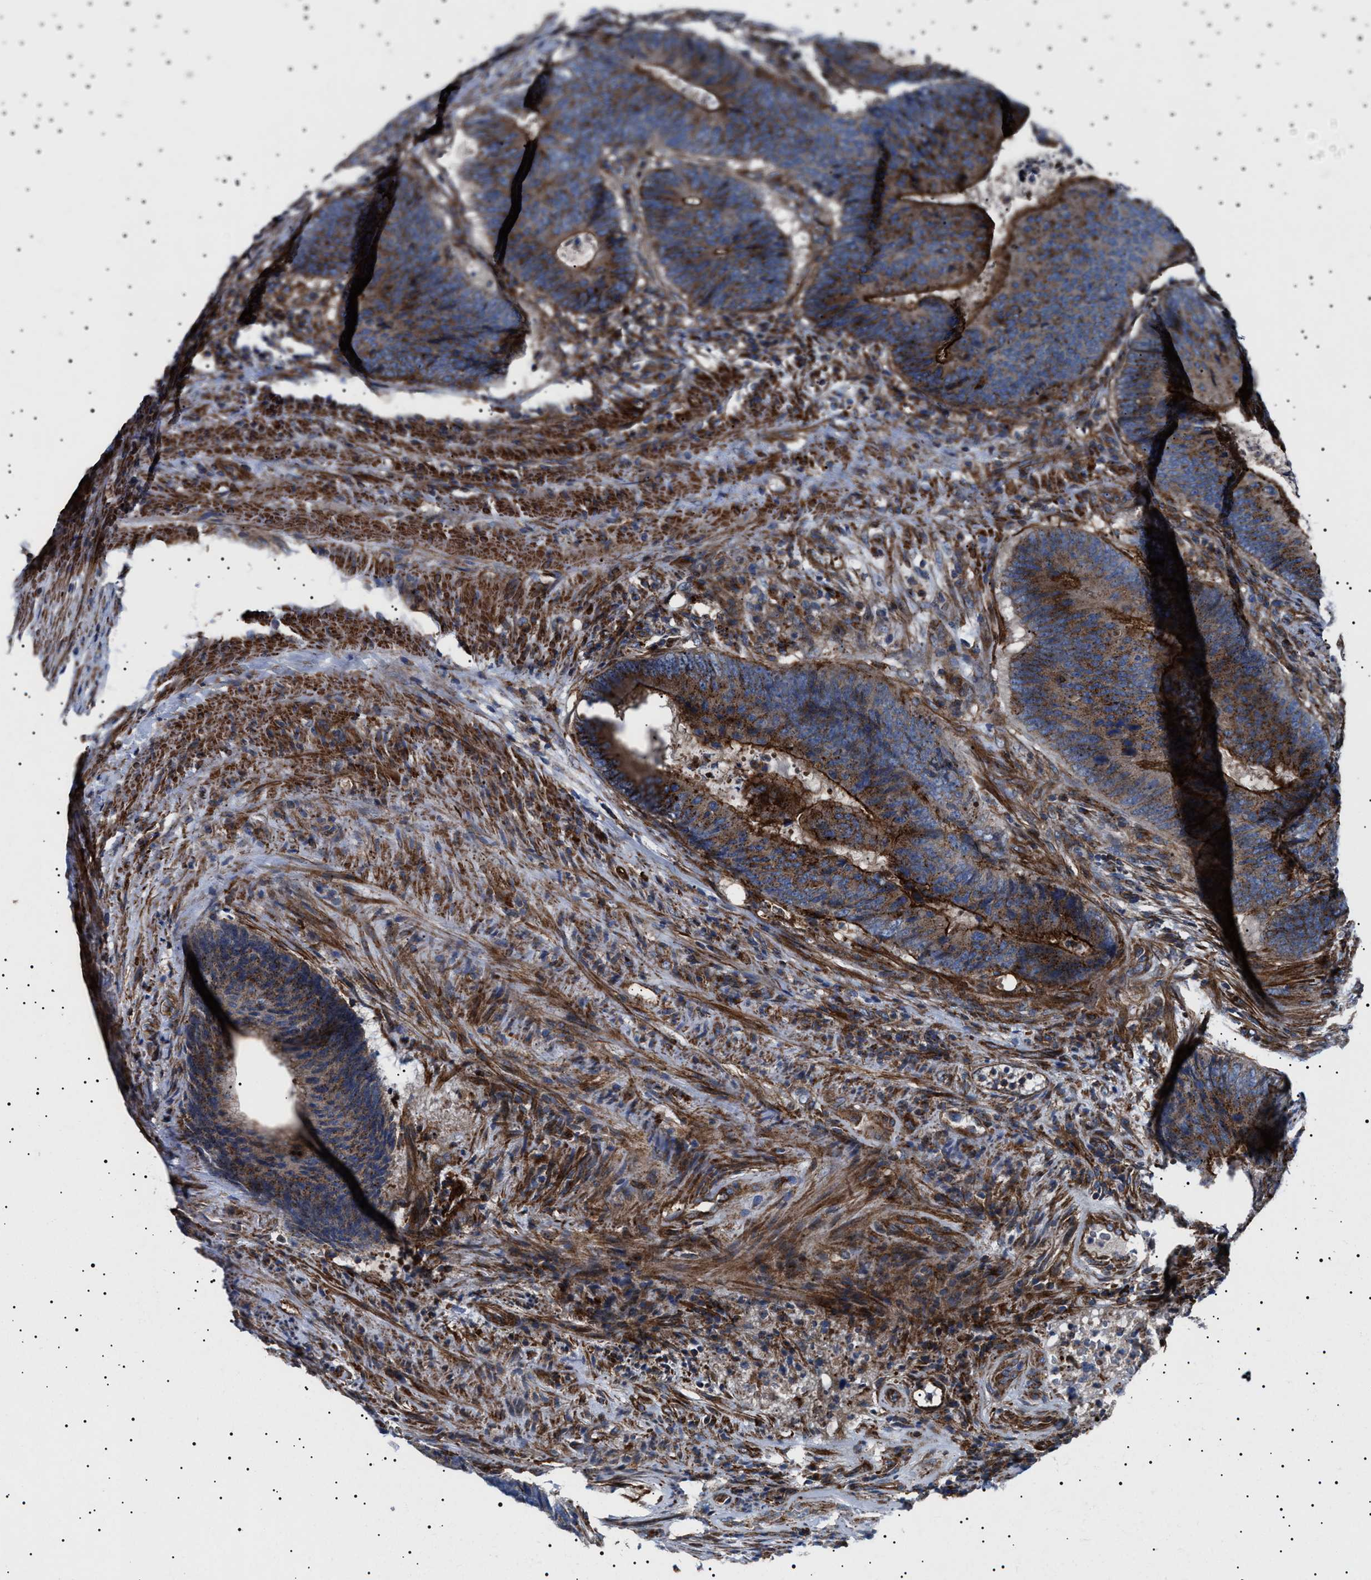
{"staining": {"intensity": "moderate", "quantity": ">75%", "location": "cytoplasmic/membranous"}, "tissue": "colorectal cancer", "cell_type": "Tumor cells", "image_type": "cancer", "snomed": [{"axis": "morphology", "description": "Adenocarcinoma, NOS"}, {"axis": "topography", "description": "Colon"}], "caption": "The photomicrograph reveals staining of colorectal cancer (adenocarcinoma), revealing moderate cytoplasmic/membranous protein positivity (brown color) within tumor cells. Nuclei are stained in blue.", "gene": "NEU1", "patient": {"sex": "male", "age": 56}}